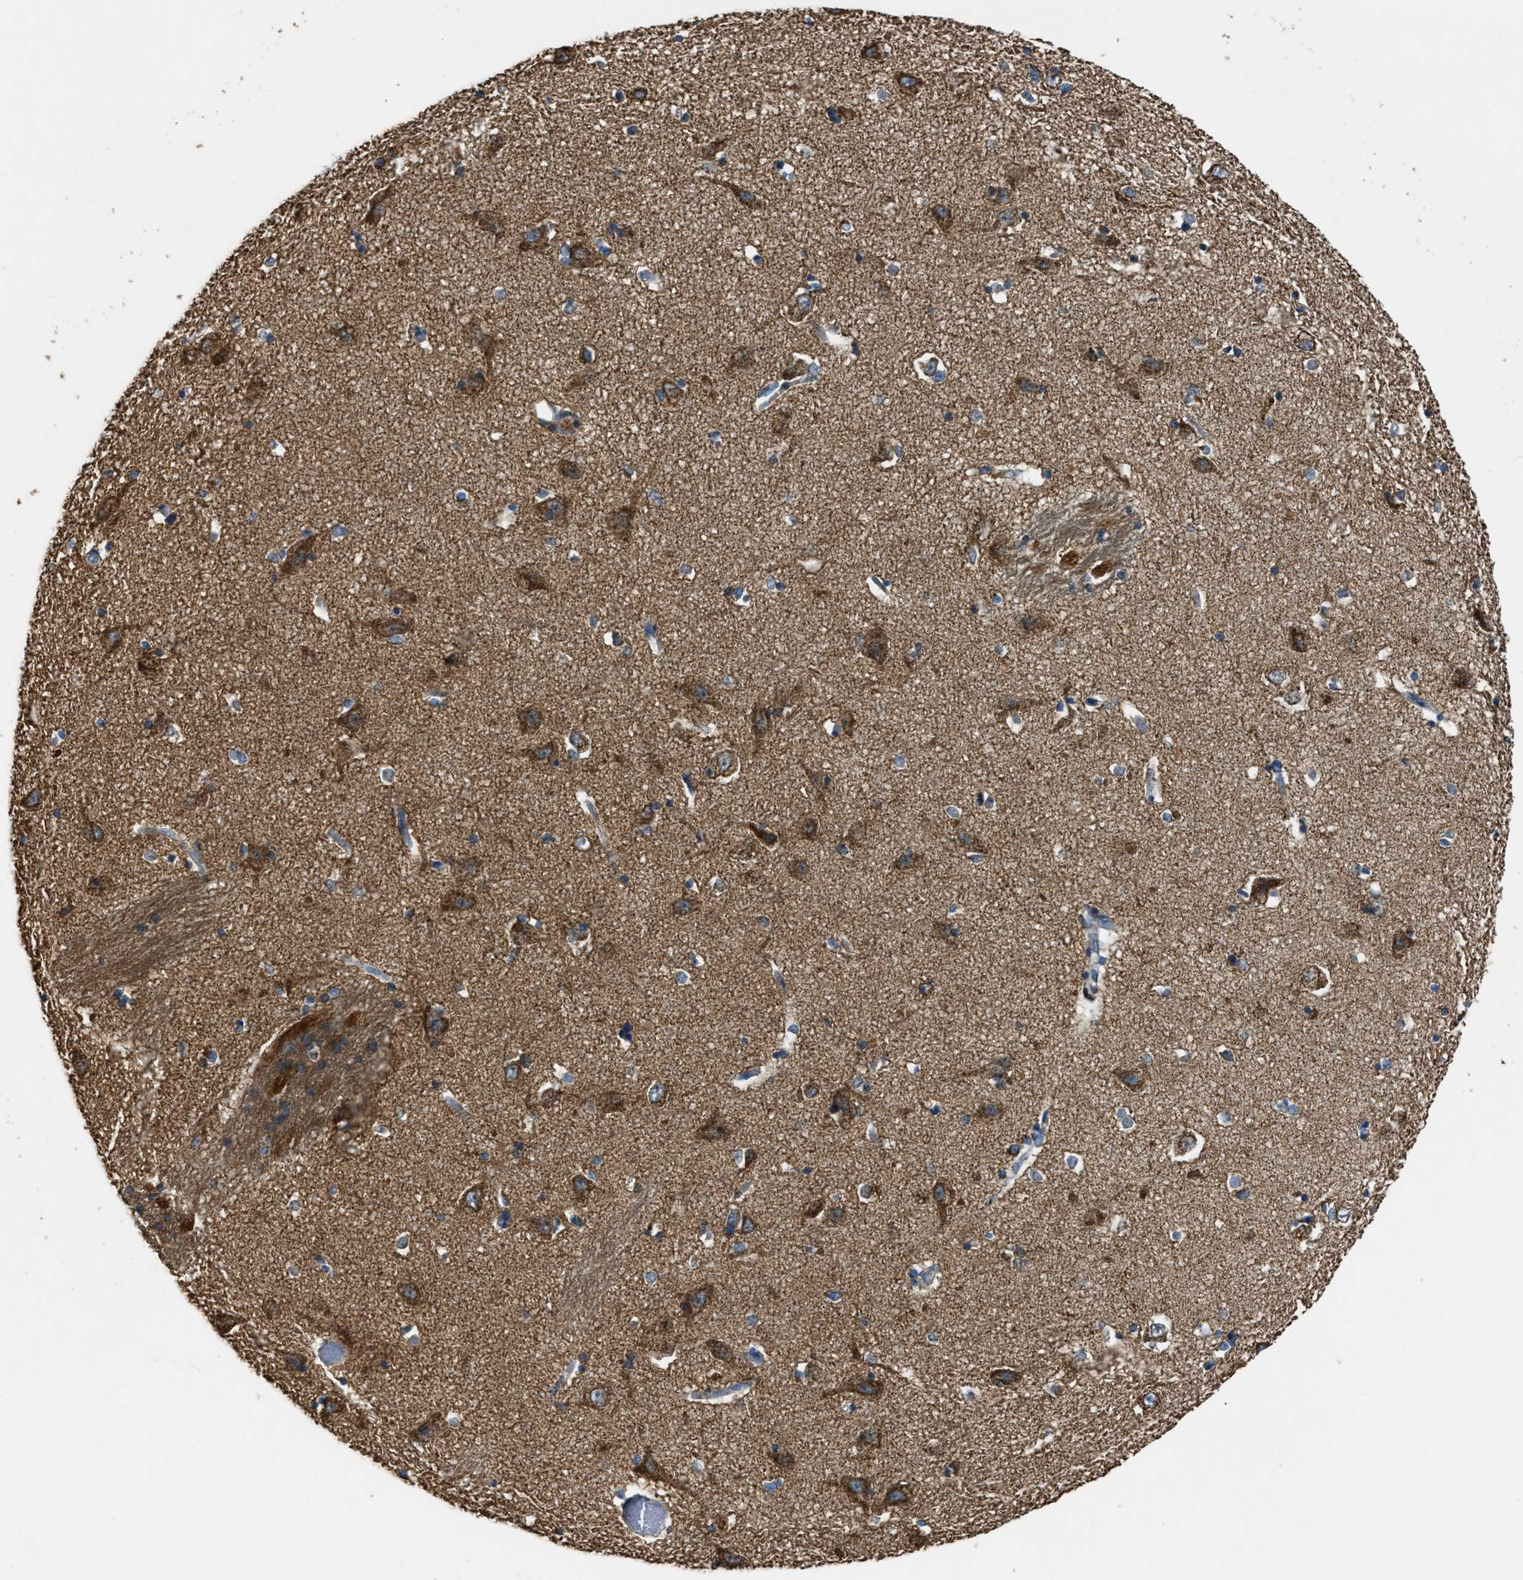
{"staining": {"intensity": "moderate", "quantity": ">75%", "location": "cytoplasmic/membranous"}, "tissue": "hippocampus", "cell_type": "Glial cells", "image_type": "normal", "snomed": [{"axis": "morphology", "description": "Normal tissue, NOS"}, {"axis": "topography", "description": "Hippocampus"}], "caption": "Moderate cytoplasmic/membranous positivity is appreciated in approximately >75% of glial cells in unremarkable hippocampus.", "gene": "SLC25A11", "patient": {"sex": "male", "age": 45}}